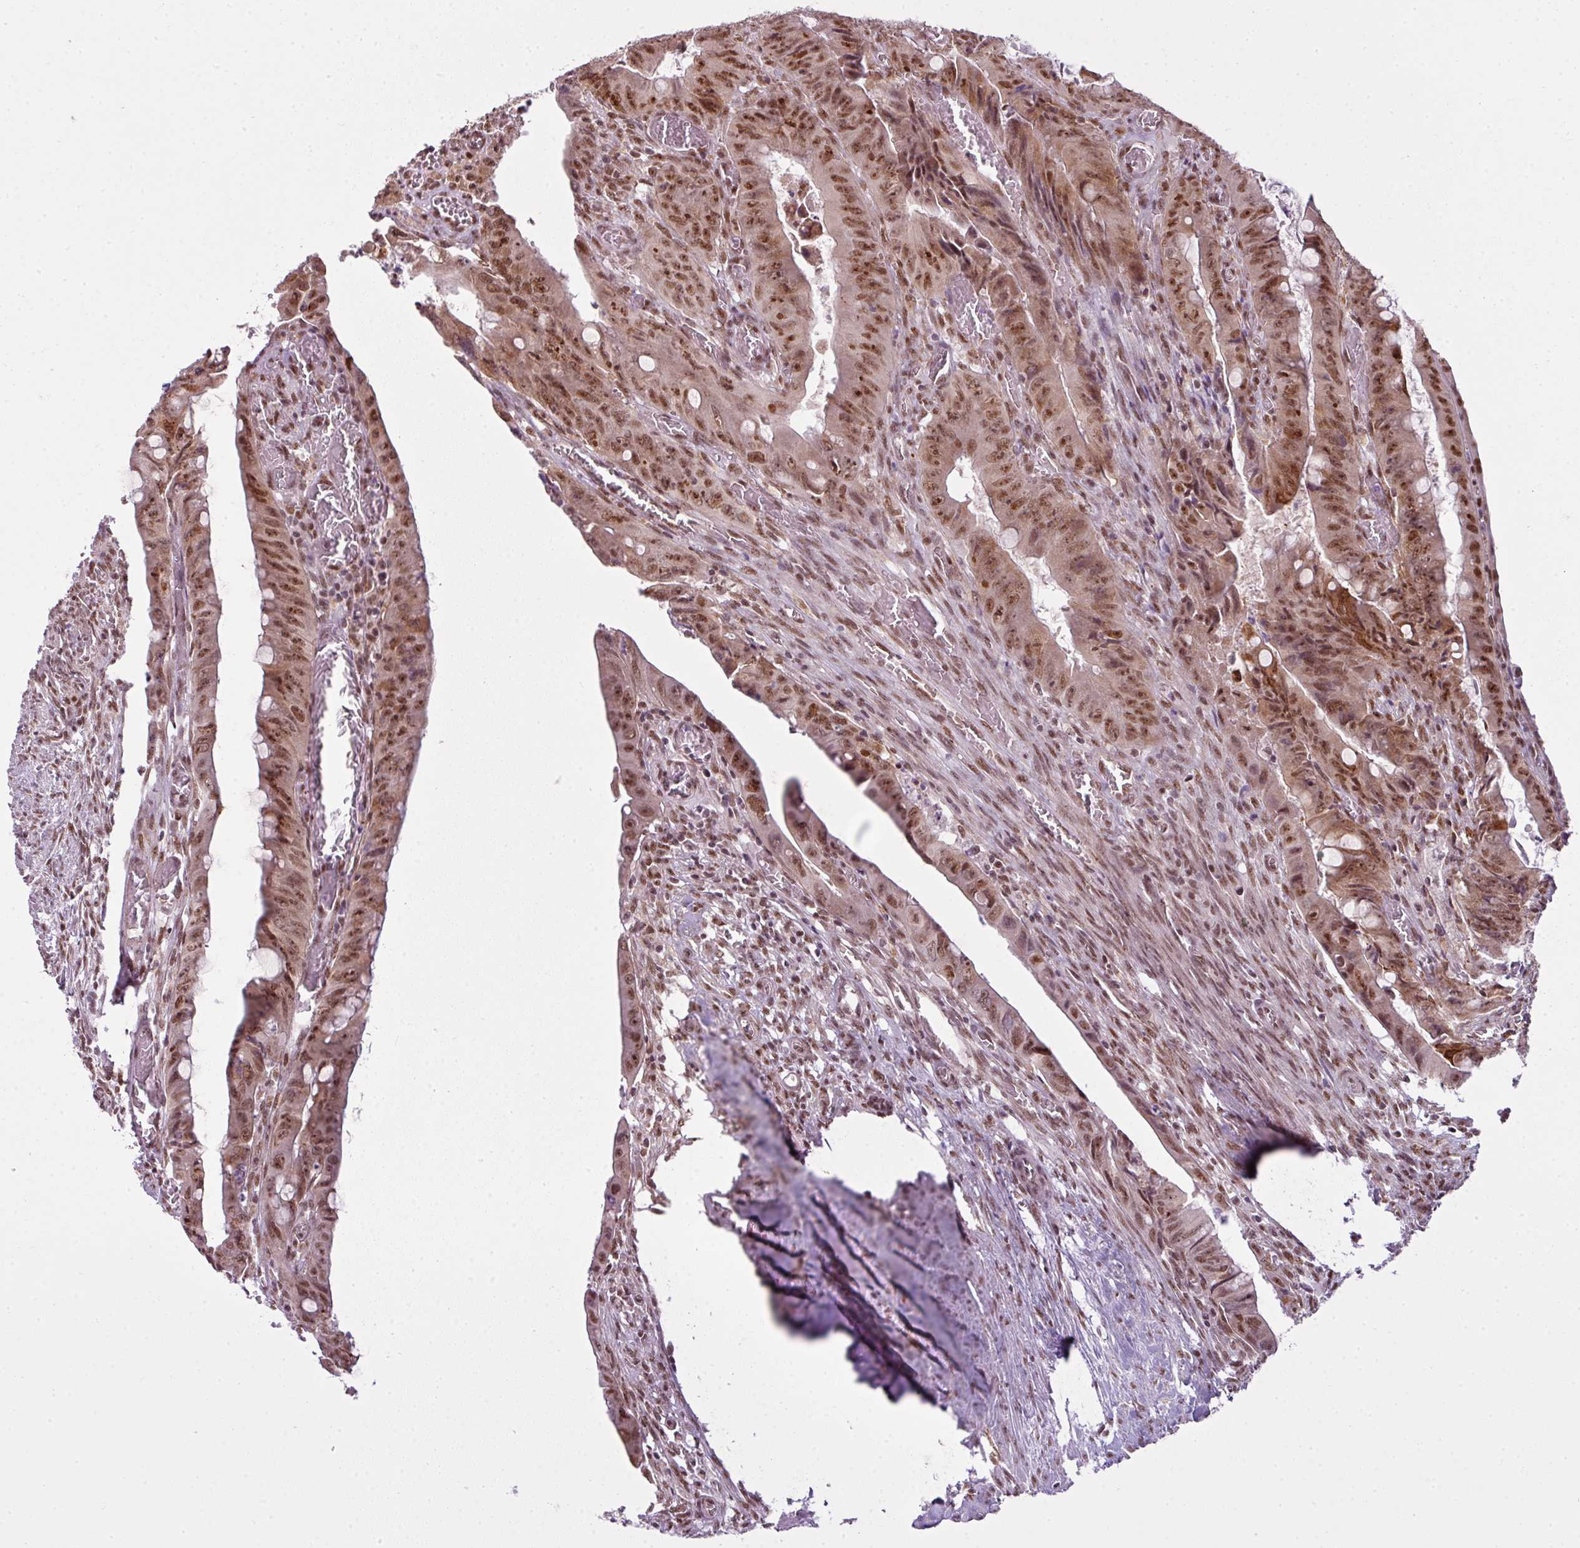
{"staining": {"intensity": "moderate", "quantity": ">75%", "location": "nuclear"}, "tissue": "colorectal cancer", "cell_type": "Tumor cells", "image_type": "cancer", "snomed": [{"axis": "morphology", "description": "Adenocarcinoma, NOS"}, {"axis": "topography", "description": "Rectum"}], "caption": "Colorectal cancer (adenocarcinoma) tissue displays moderate nuclear expression in approximately >75% of tumor cells, visualized by immunohistochemistry.", "gene": "ARL6IP4", "patient": {"sex": "male", "age": 78}}